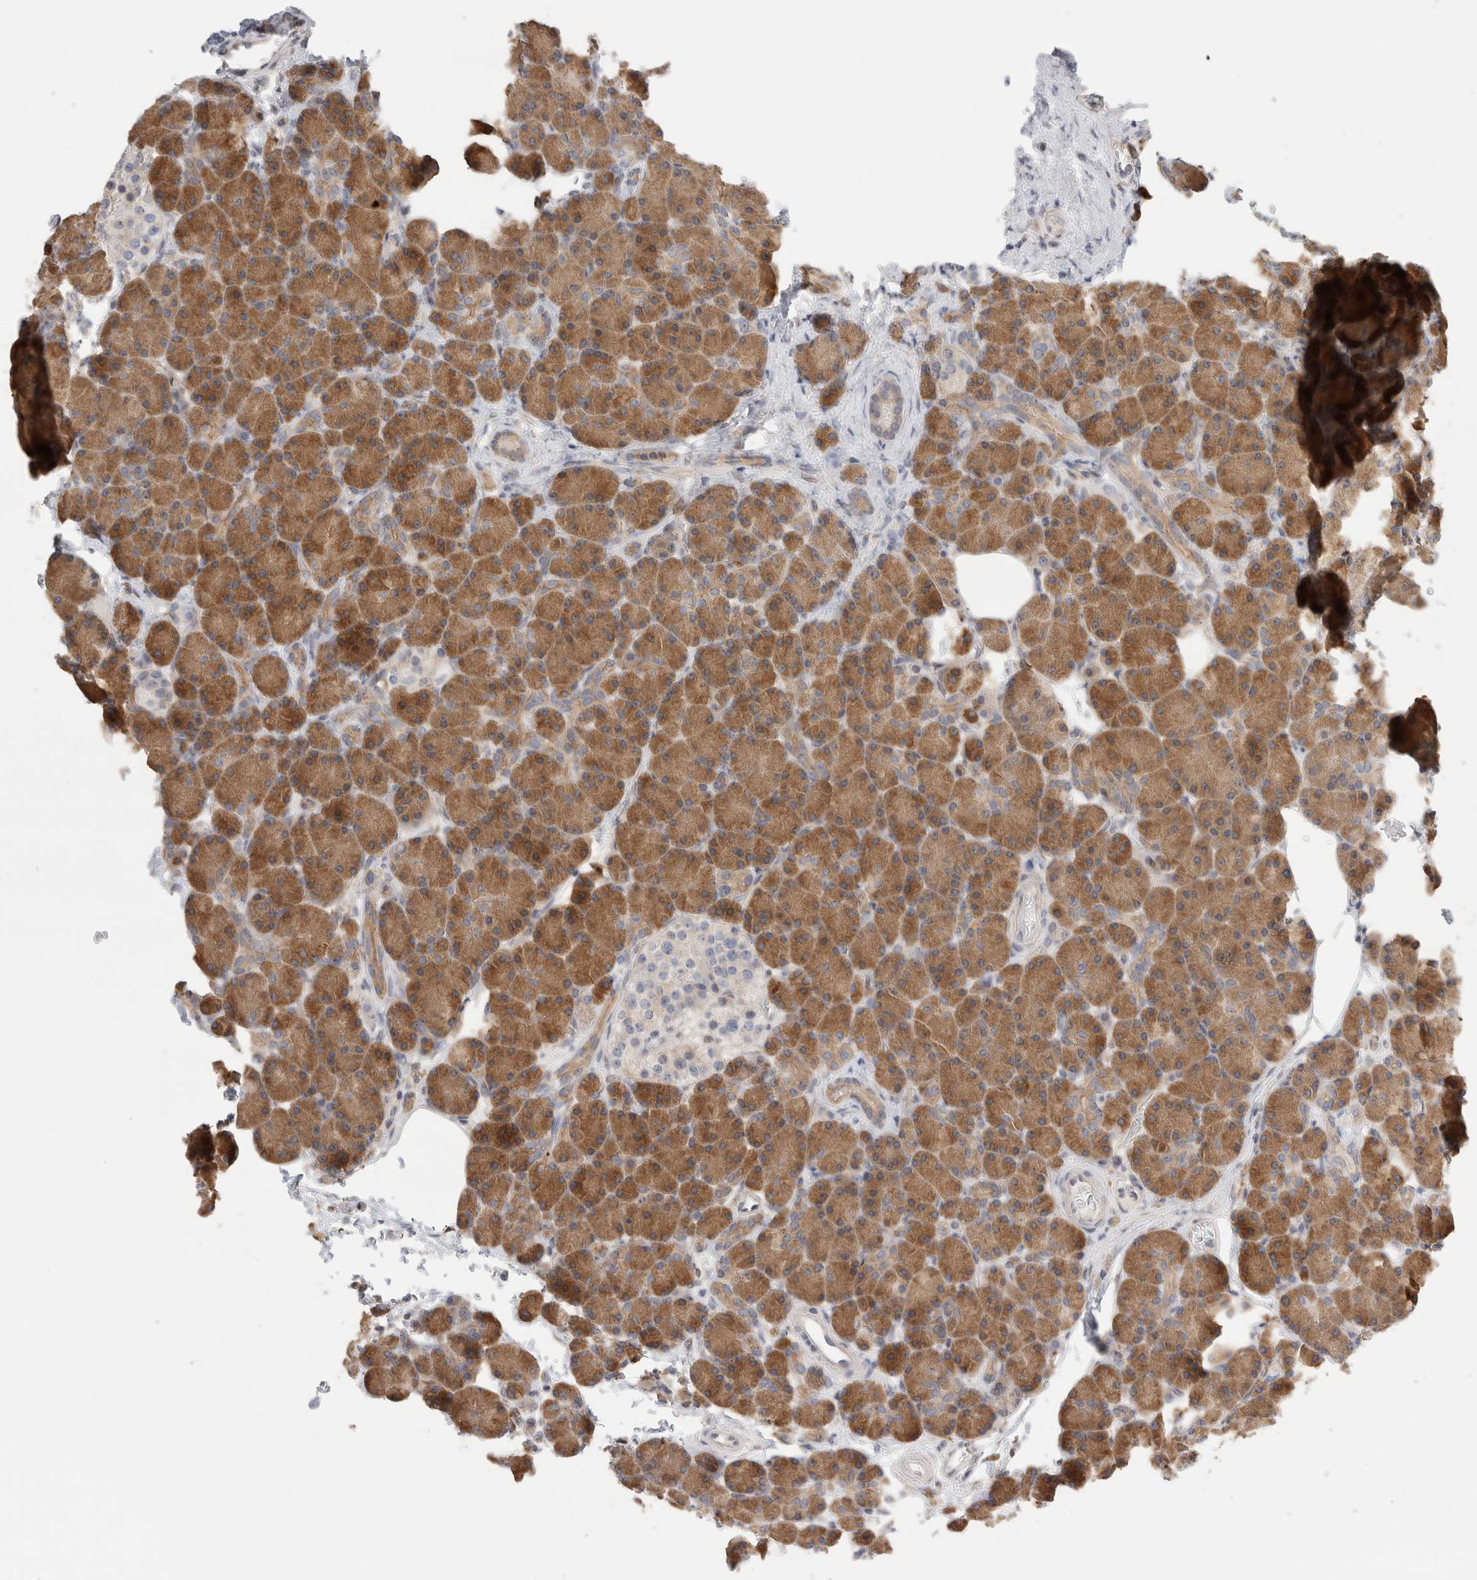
{"staining": {"intensity": "moderate", "quantity": ">75%", "location": "cytoplasmic/membranous"}, "tissue": "pancreas", "cell_type": "Exocrine glandular cells", "image_type": "normal", "snomed": [{"axis": "morphology", "description": "Normal tissue, NOS"}, {"axis": "topography", "description": "Pancreas"}], "caption": "Immunohistochemistry (IHC) (DAB (3,3'-diaminobenzidine)) staining of normal pancreas reveals moderate cytoplasmic/membranous protein staining in about >75% of exocrine glandular cells.", "gene": "SYTL5", "patient": {"sex": "female", "age": 43}}